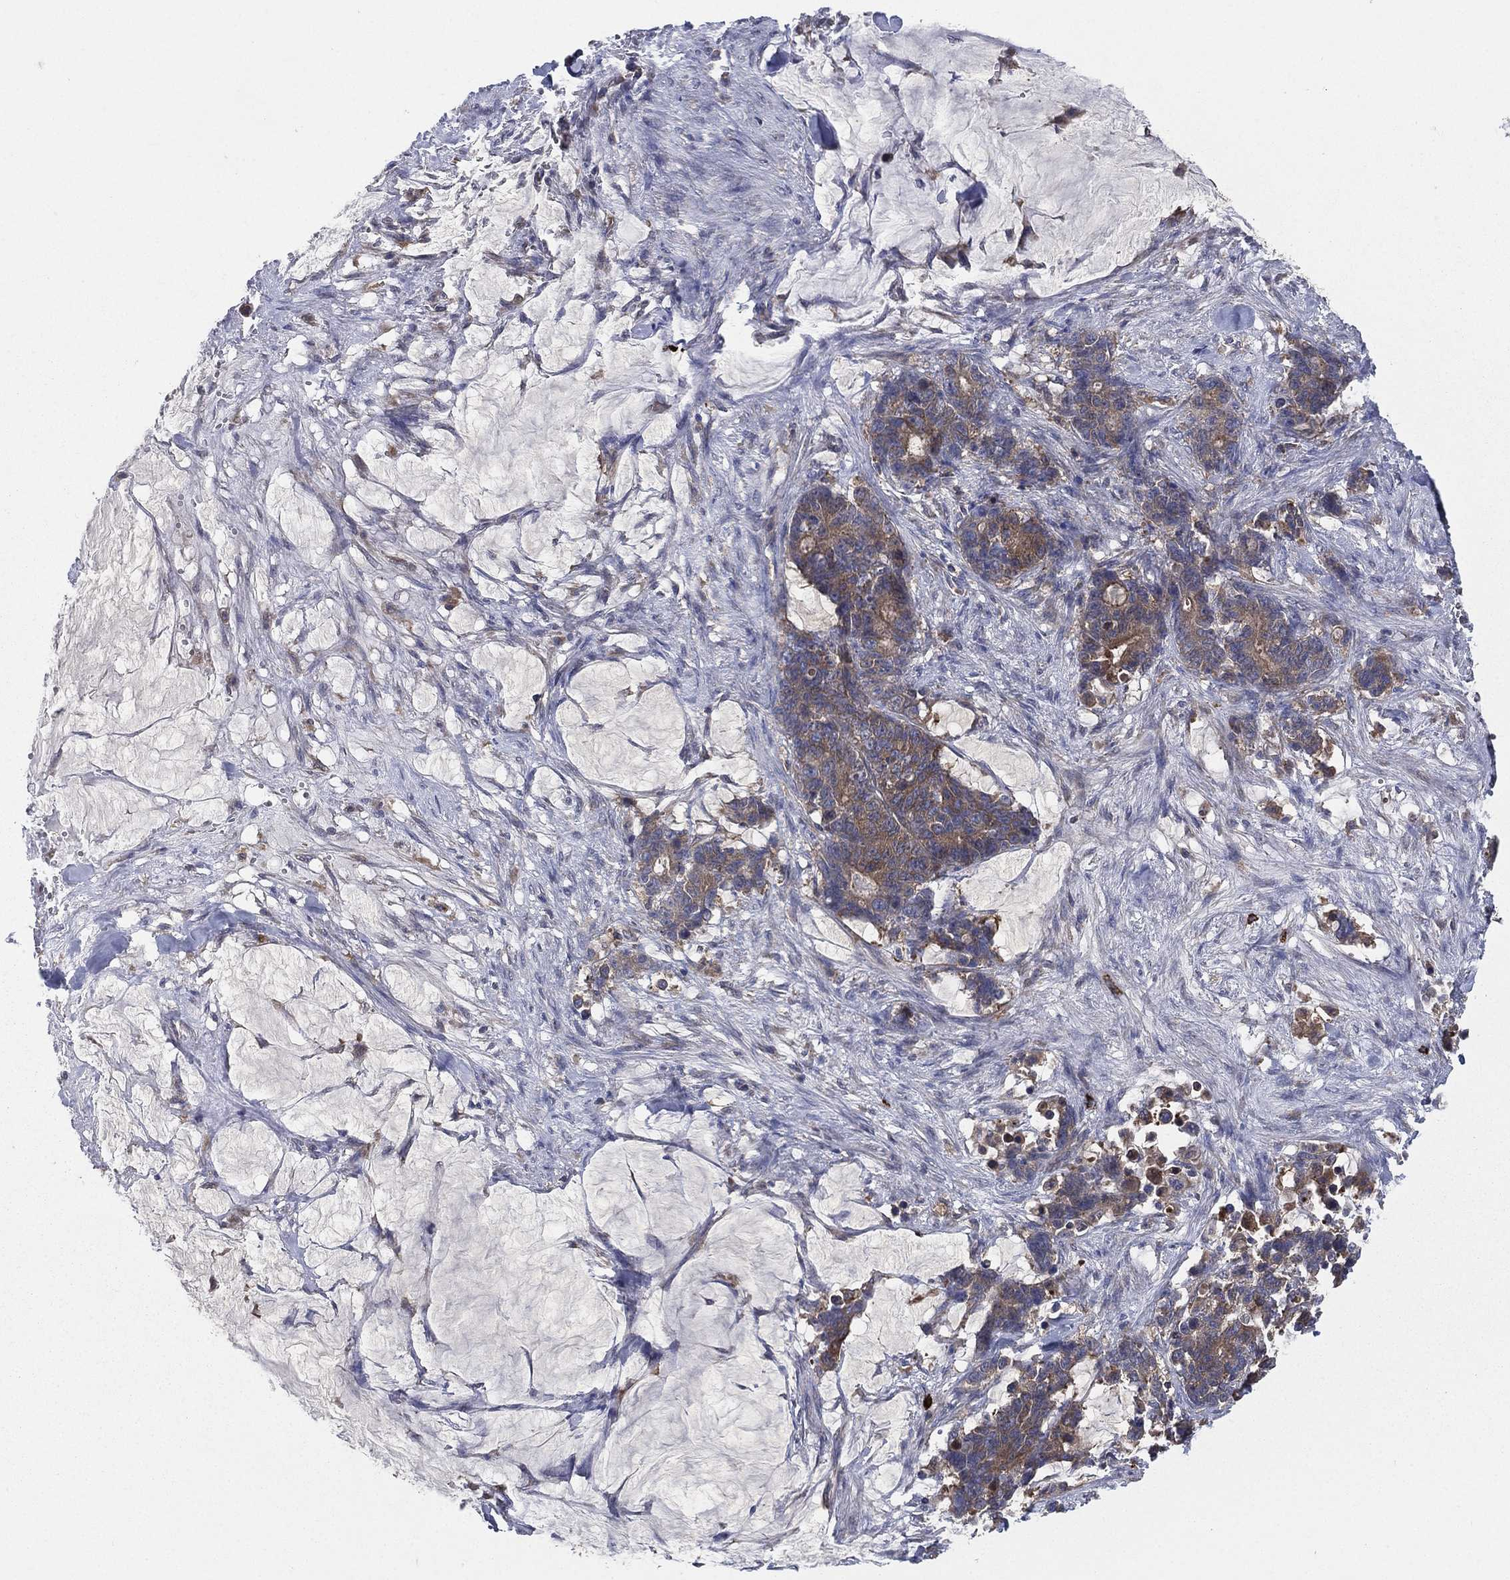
{"staining": {"intensity": "moderate", "quantity": ">75%", "location": "cytoplasmic/membranous"}, "tissue": "stomach cancer", "cell_type": "Tumor cells", "image_type": "cancer", "snomed": [{"axis": "morphology", "description": "Normal tissue, NOS"}, {"axis": "morphology", "description": "Adenocarcinoma, NOS"}, {"axis": "topography", "description": "Stomach"}], "caption": "Immunohistochemical staining of stomach cancer demonstrates medium levels of moderate cytoplasmic/membranous staining in about >75% of tumor cells. The staining is performed using DAB brown chromogen to label protein expression. The nuclei are counter-stained blue using hematoxylin.", "gene": "SMPD3", "patient": {"sex": "female", "age": 64}}